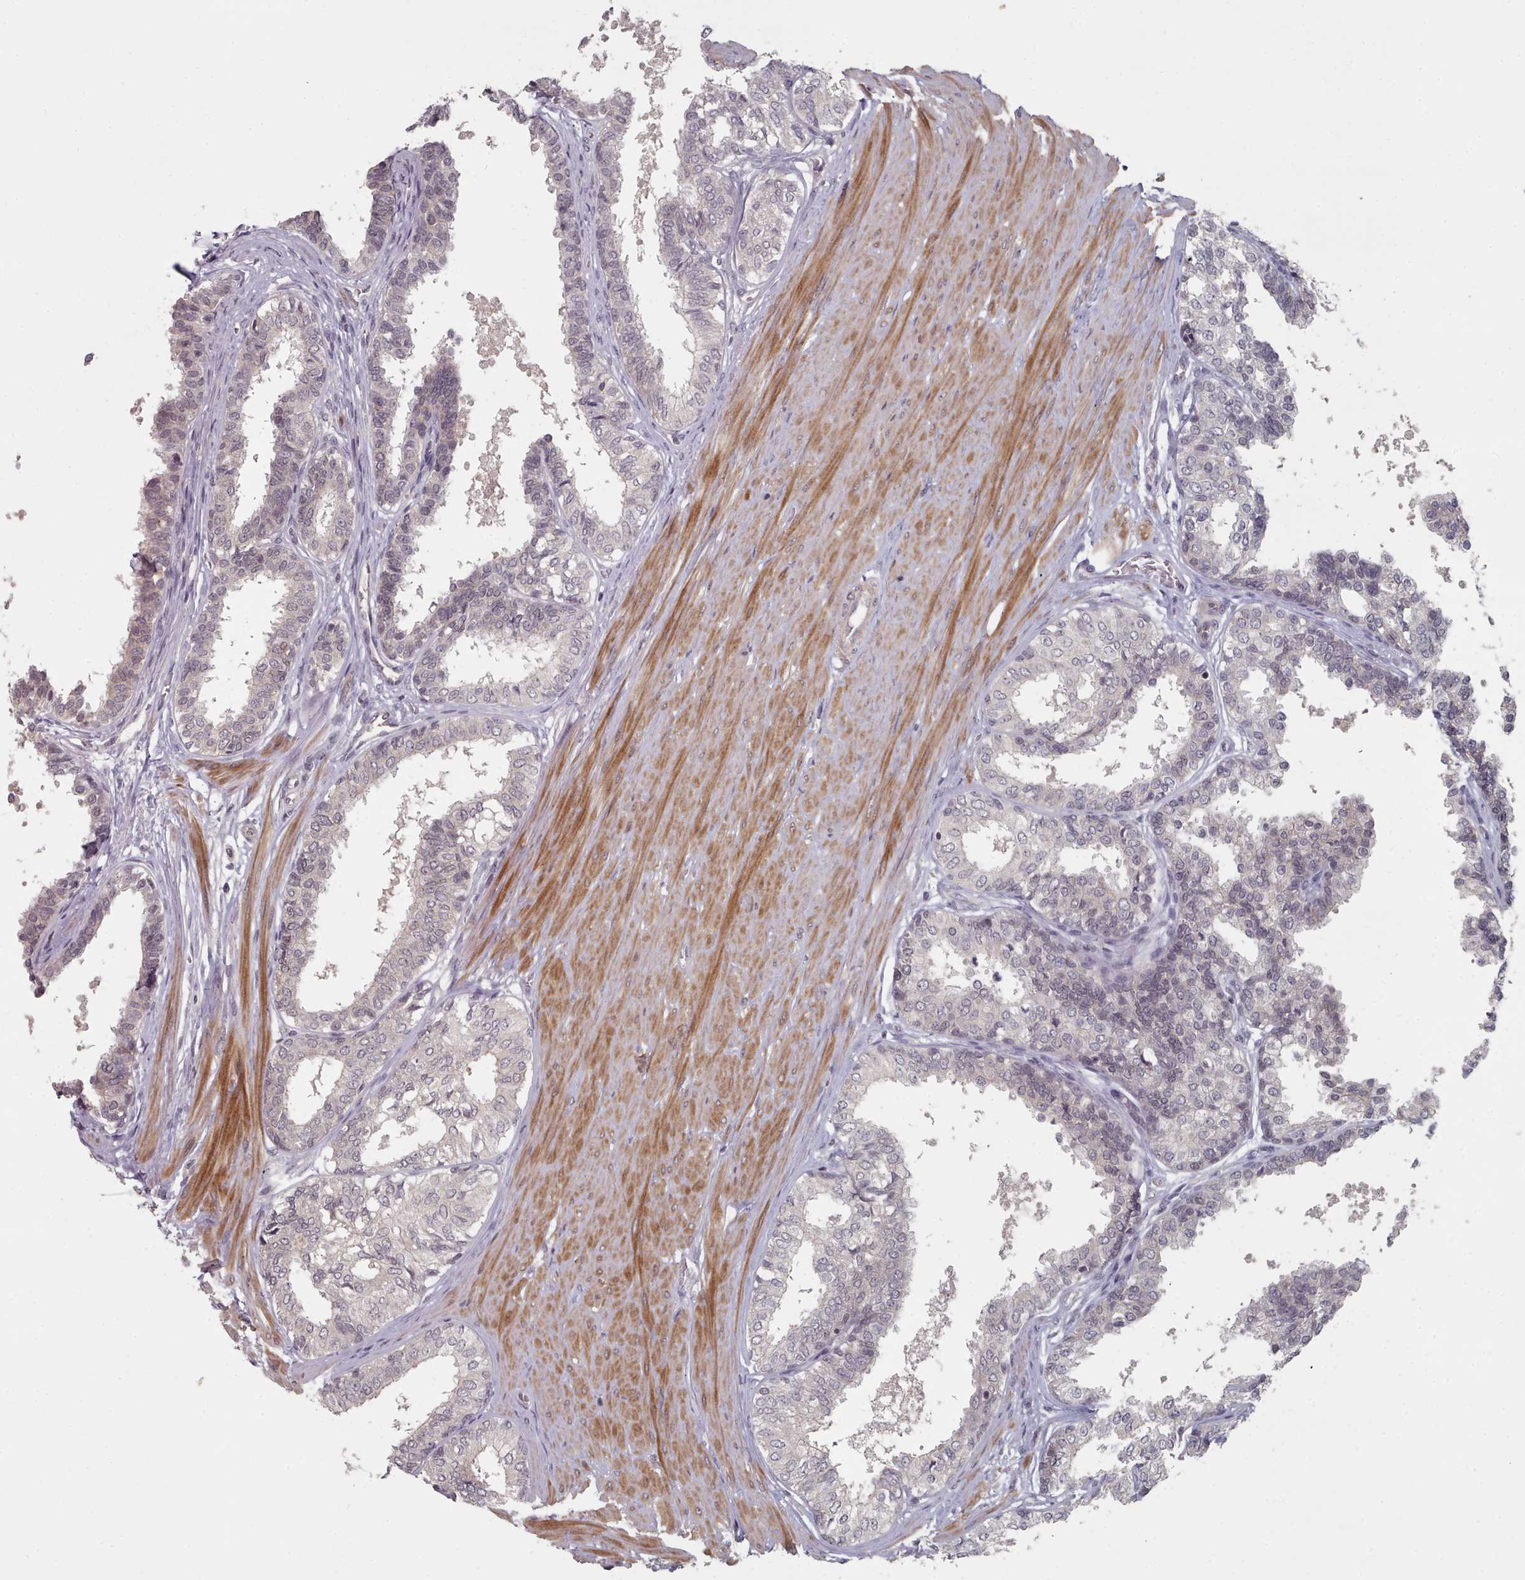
{"staining": {"intensity": "weak", "quantity": "25%-75%", "location": "cytoplasmic/membranous"}, "tissue": "prostate", "cell_type": "Glandular cells", "image_type": "normal", "snomed": [{"axis": "morphology", "description": "Normal tissue, NOS"}, {"axis": "topography", "description": "Prostate"}], "caption": "Benign prostate demonstrates weak cytoplasmic/membranous expression in approximately 25%-75% of glandular cells (DAB (3,3'-diaminobenzidine) = brown stain, brightfield microscopy at high magnification)..", "gene": "HYAL3", "patient": {"sex": "male", "age": 48}}